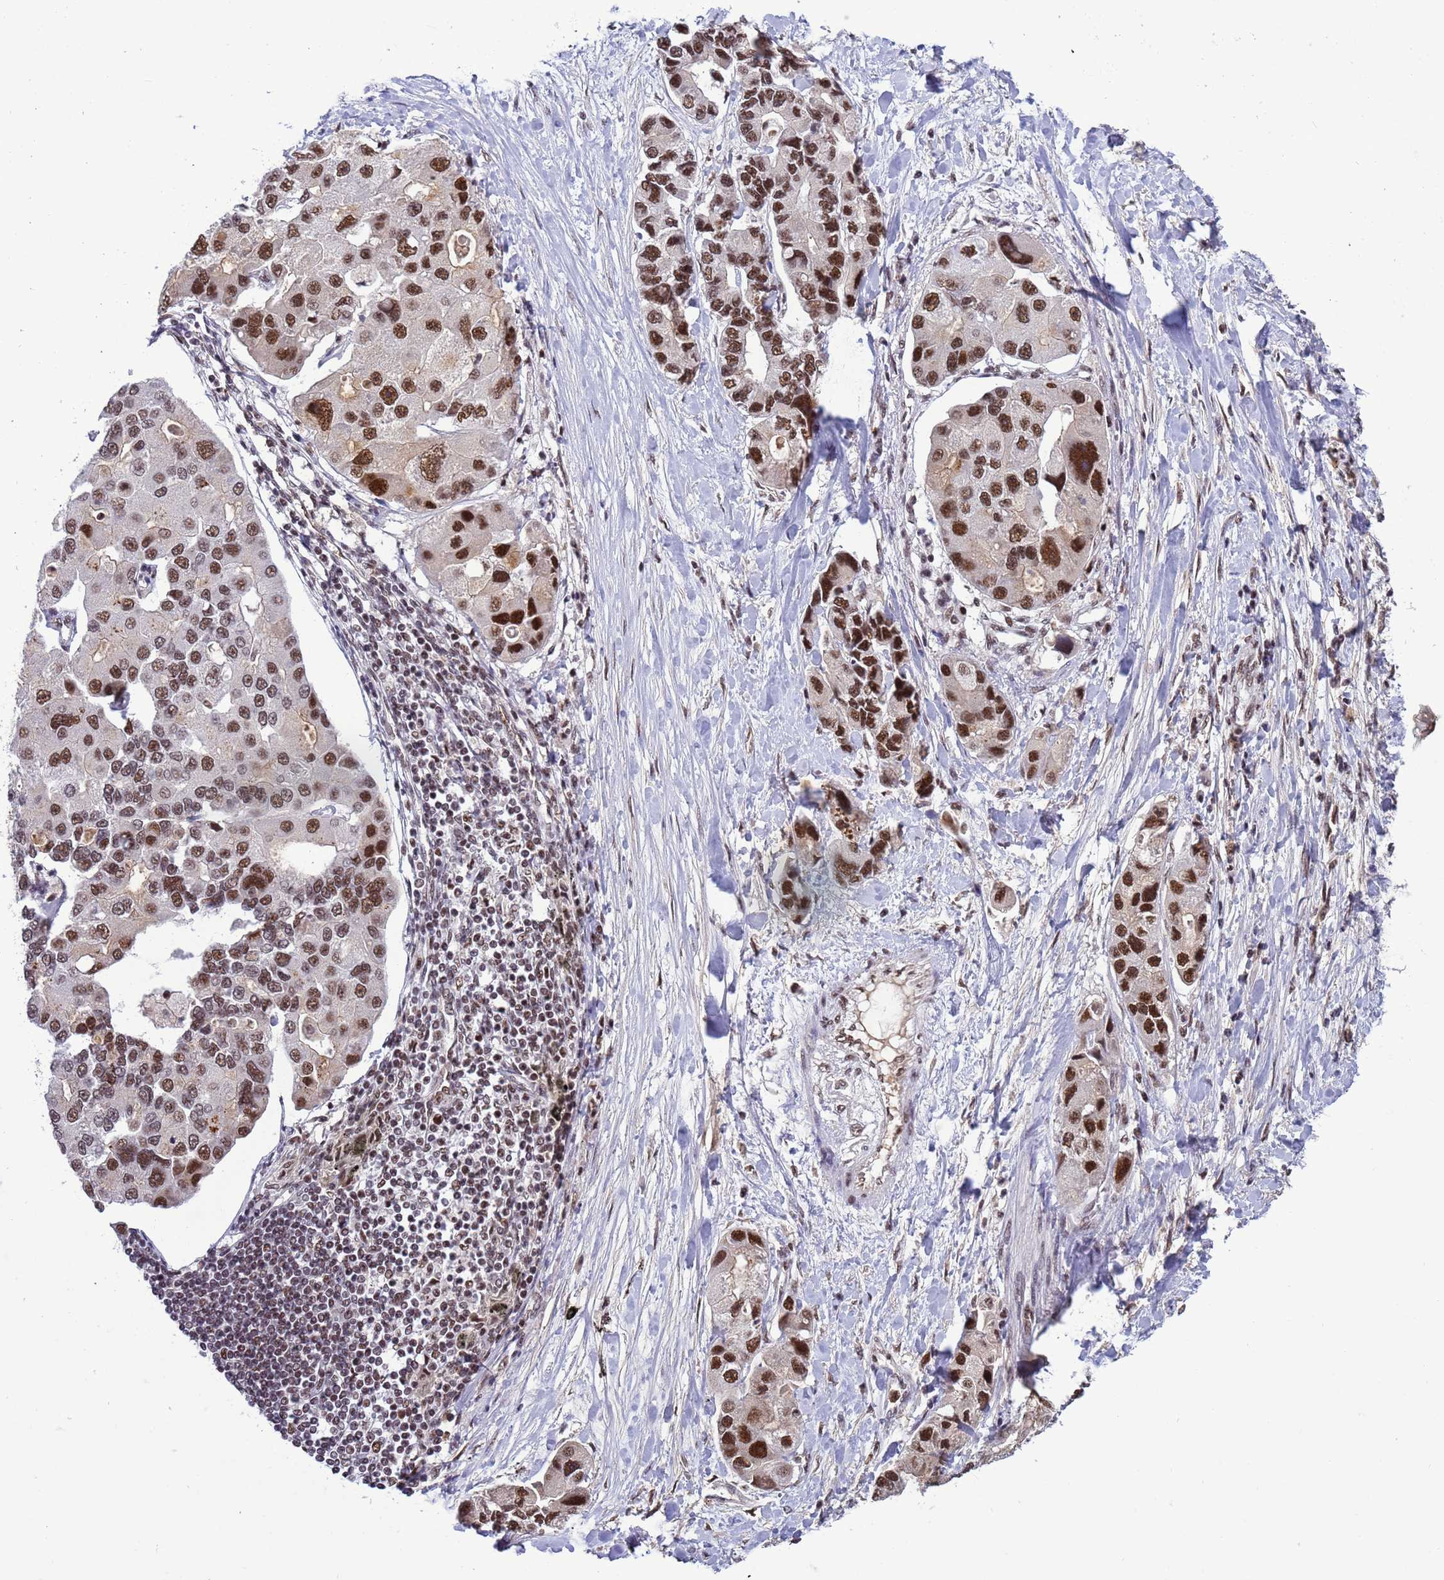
{"staining": {"intensity": "strong", "quantity": ">75%", "location": "nuclear"}, "tissue": "lung cancer", "cell_type": "Tumor cells", "image_type": "cancer", "snomed": [{"axis": "morphology", "description": "Adenocarcinoma, NOS"}, {"axis": "topography", "description": "Lung"}], "caption": "The histopathology image shows staining of lung cancer, revealing strong nuclear protein expression (brown color) within tumor cells.", "gene": "SRRT", "patient": {"sex": "female", "age": 54}}